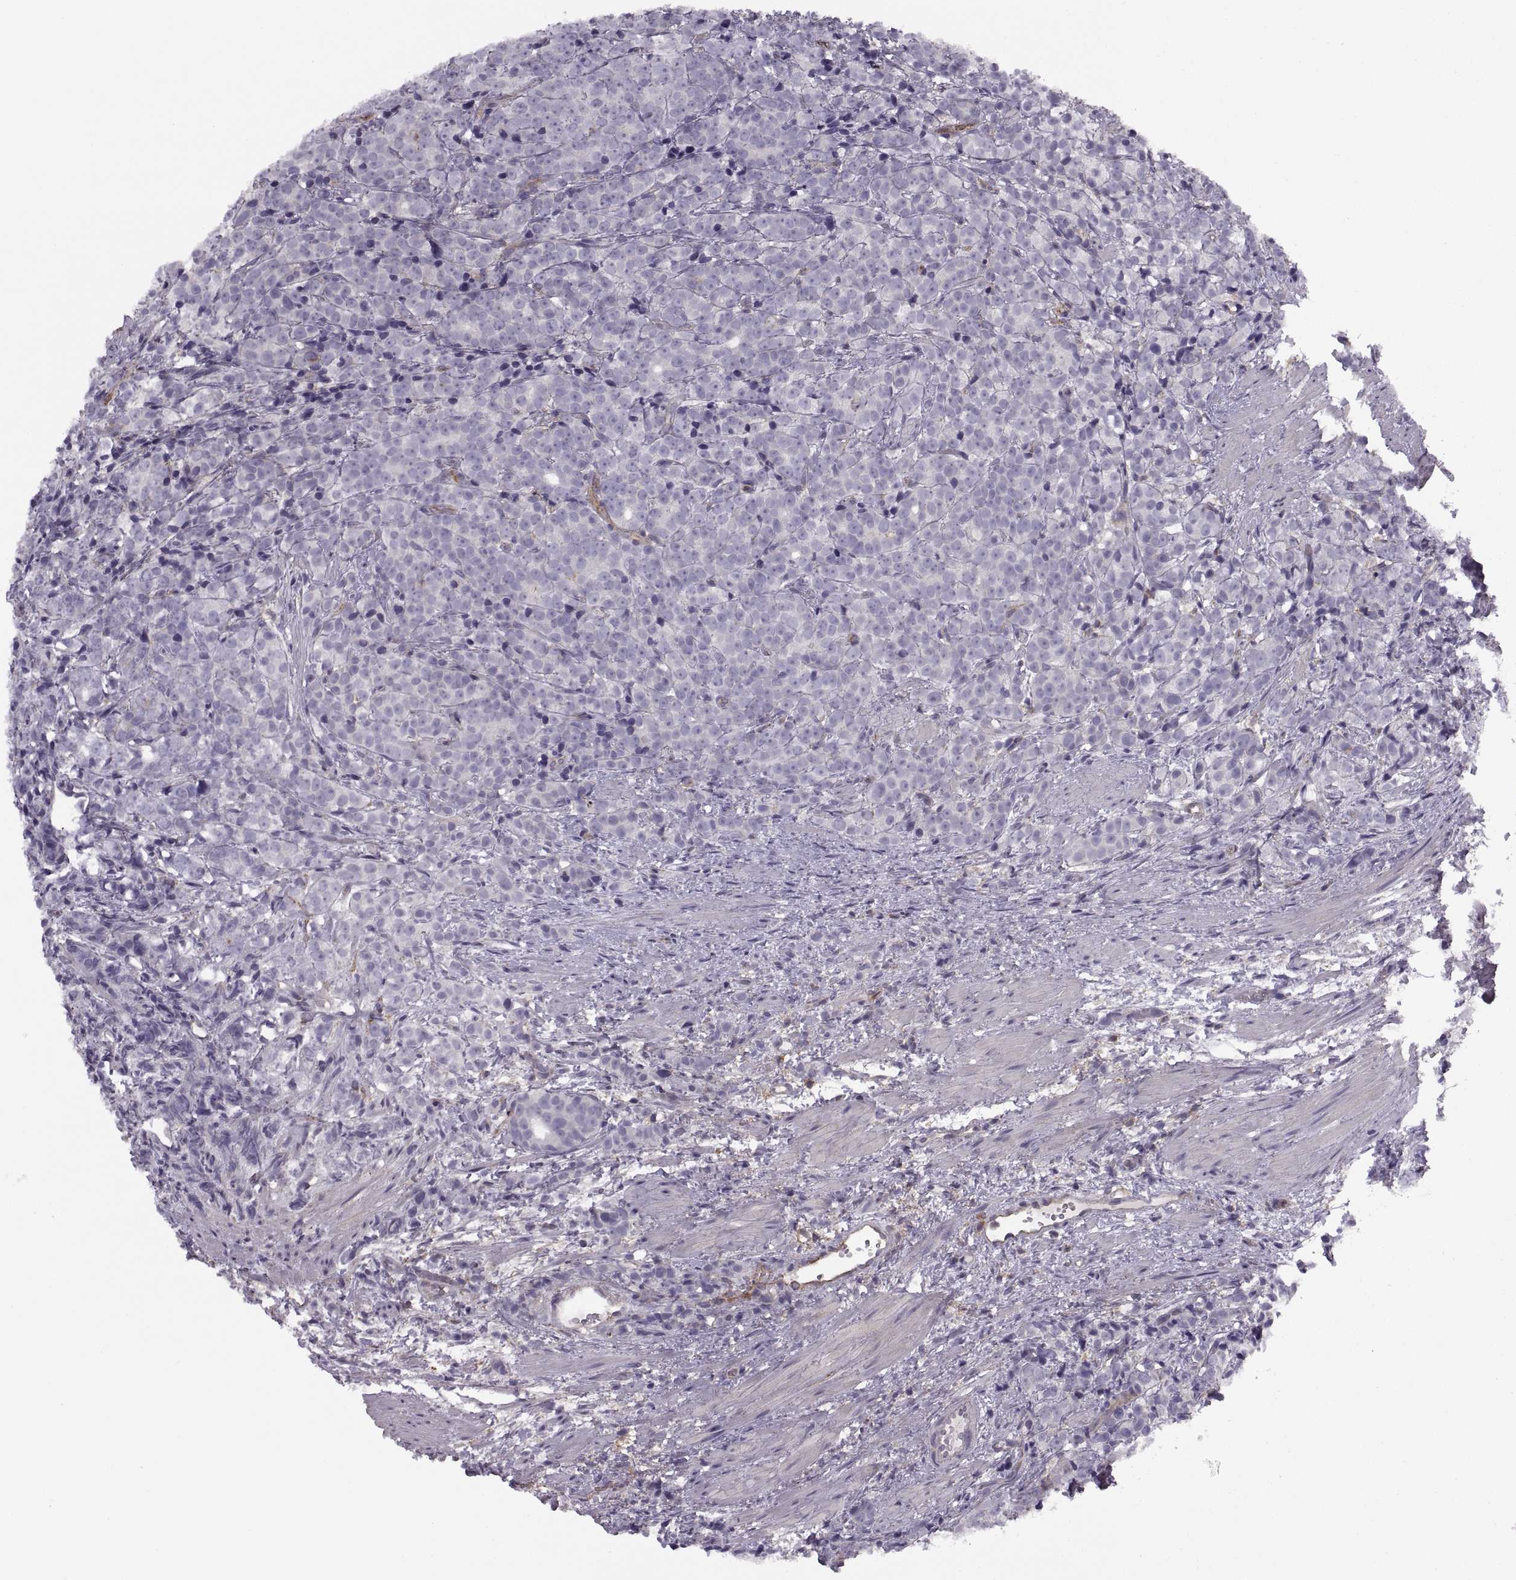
{"staining": {"intensity": "negative", "quantity": "none", "location": "none"}, "tissue": "prostate cancer", "cell_type": "Tumor cells", "image_type": "cancer", "snomed": [{"axis": "morphology", "description": "Adenocarcinoma, High grade"}, {"axis": "topography", "description": "Prostate"}], "caption": "Prostate high-grade adenocarcinoma was stained to show a protein in brown. There is no significant expression in tumor cells.", "gene": "RALB", "patient": {"sex": "male", "age": 53}}